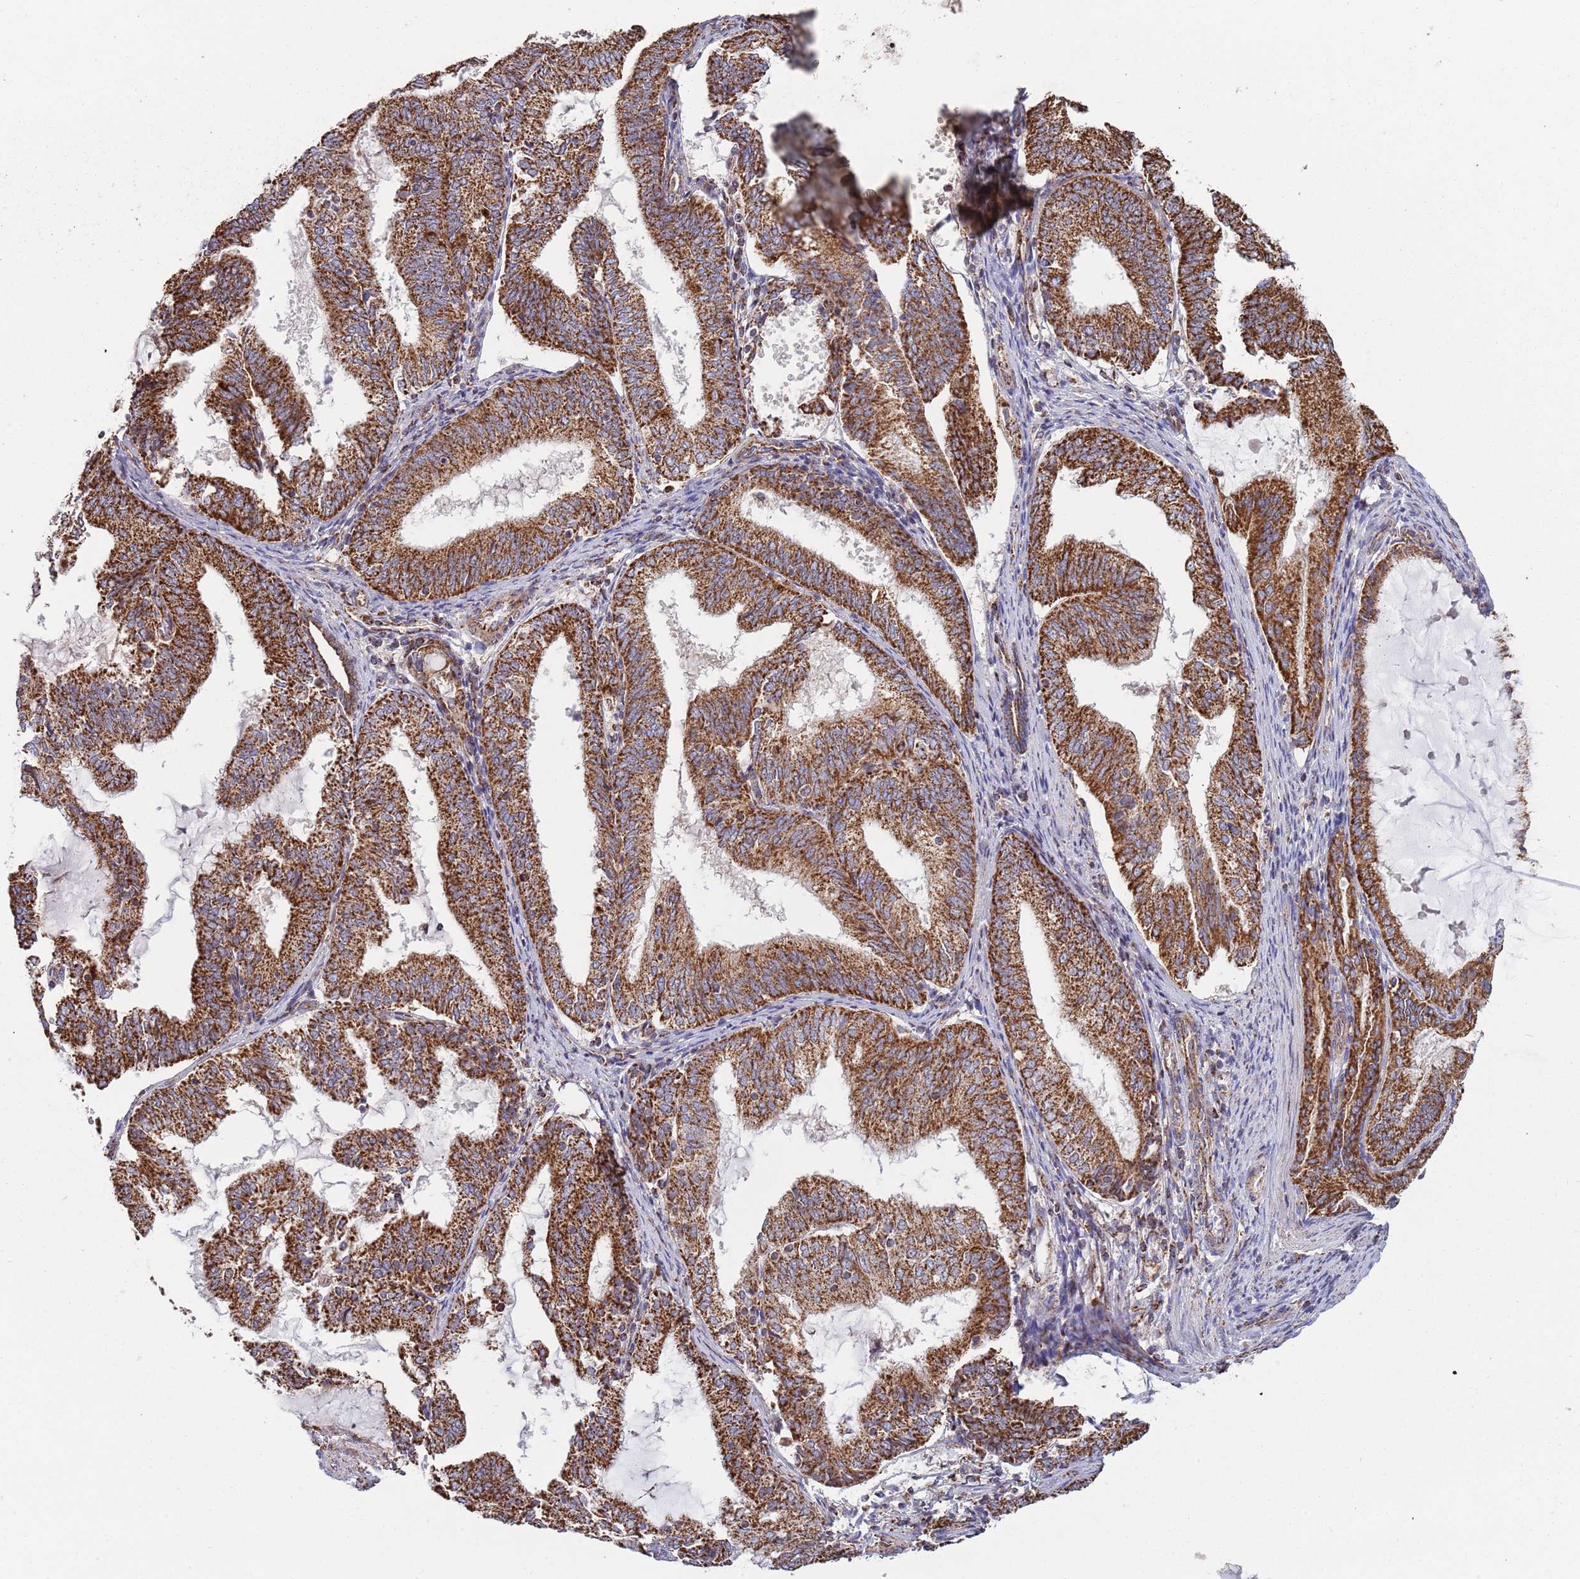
{"staining": {"intensity": "strong", "quantity": ">75%", "location": "cytoplasmic/membranous"}, "tissue": "endometrial cancer", "cell_type": "Tumor cells", "image_type": "cancer", "snomed": [{"axis": "morphology", "description": "Adenocarcinoma, NOS"}, {"axis": "topography", "description": "Endometrium"}], "caption": "This micrograph exhibits IHC staining of human endometrial cancer, with high strong cytoplasmic/membranous positivity in about >75% of tumor cells.", "gene": "VPS16", "patient": {"sex": "female", "age": 81}}